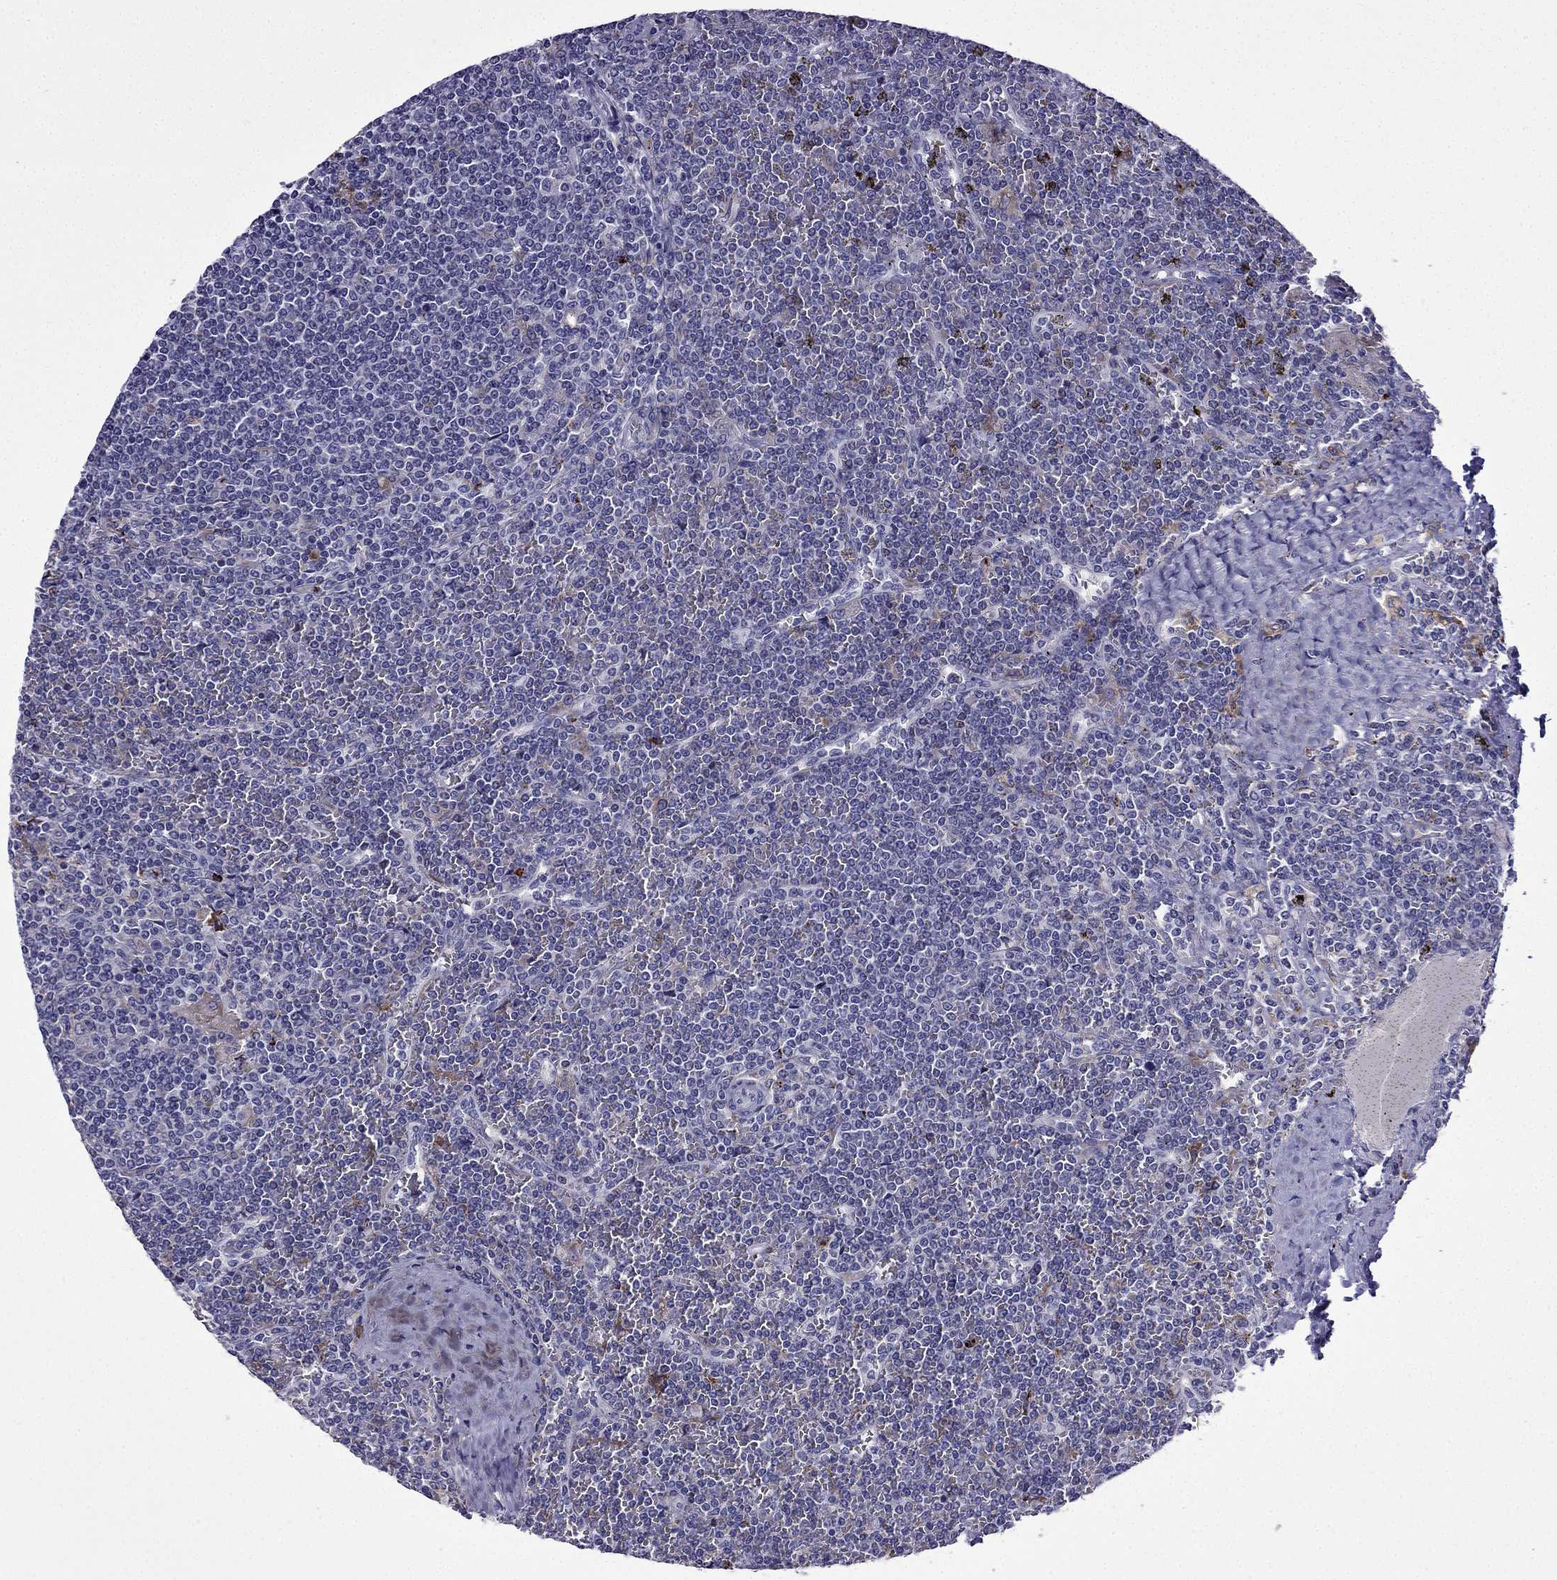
{"staining": {"intensity": "negative", "quantity": "none", "location": "none"}, "tissue": "lymphoma", "cell_type": "Tumor cells", "image_type": "cancer", "snomed": [{"axis": "morphology", "description": "Malignant lymphoma, non-Hodgkin's type, Low grade"}, {"axis": "topography", "description": "Spleen"}], "caption": "The image reveals no staining of tumor cells in lymphoma.", "gene": "TSSK4", "patient": {"sex": "female", "age": 19}}